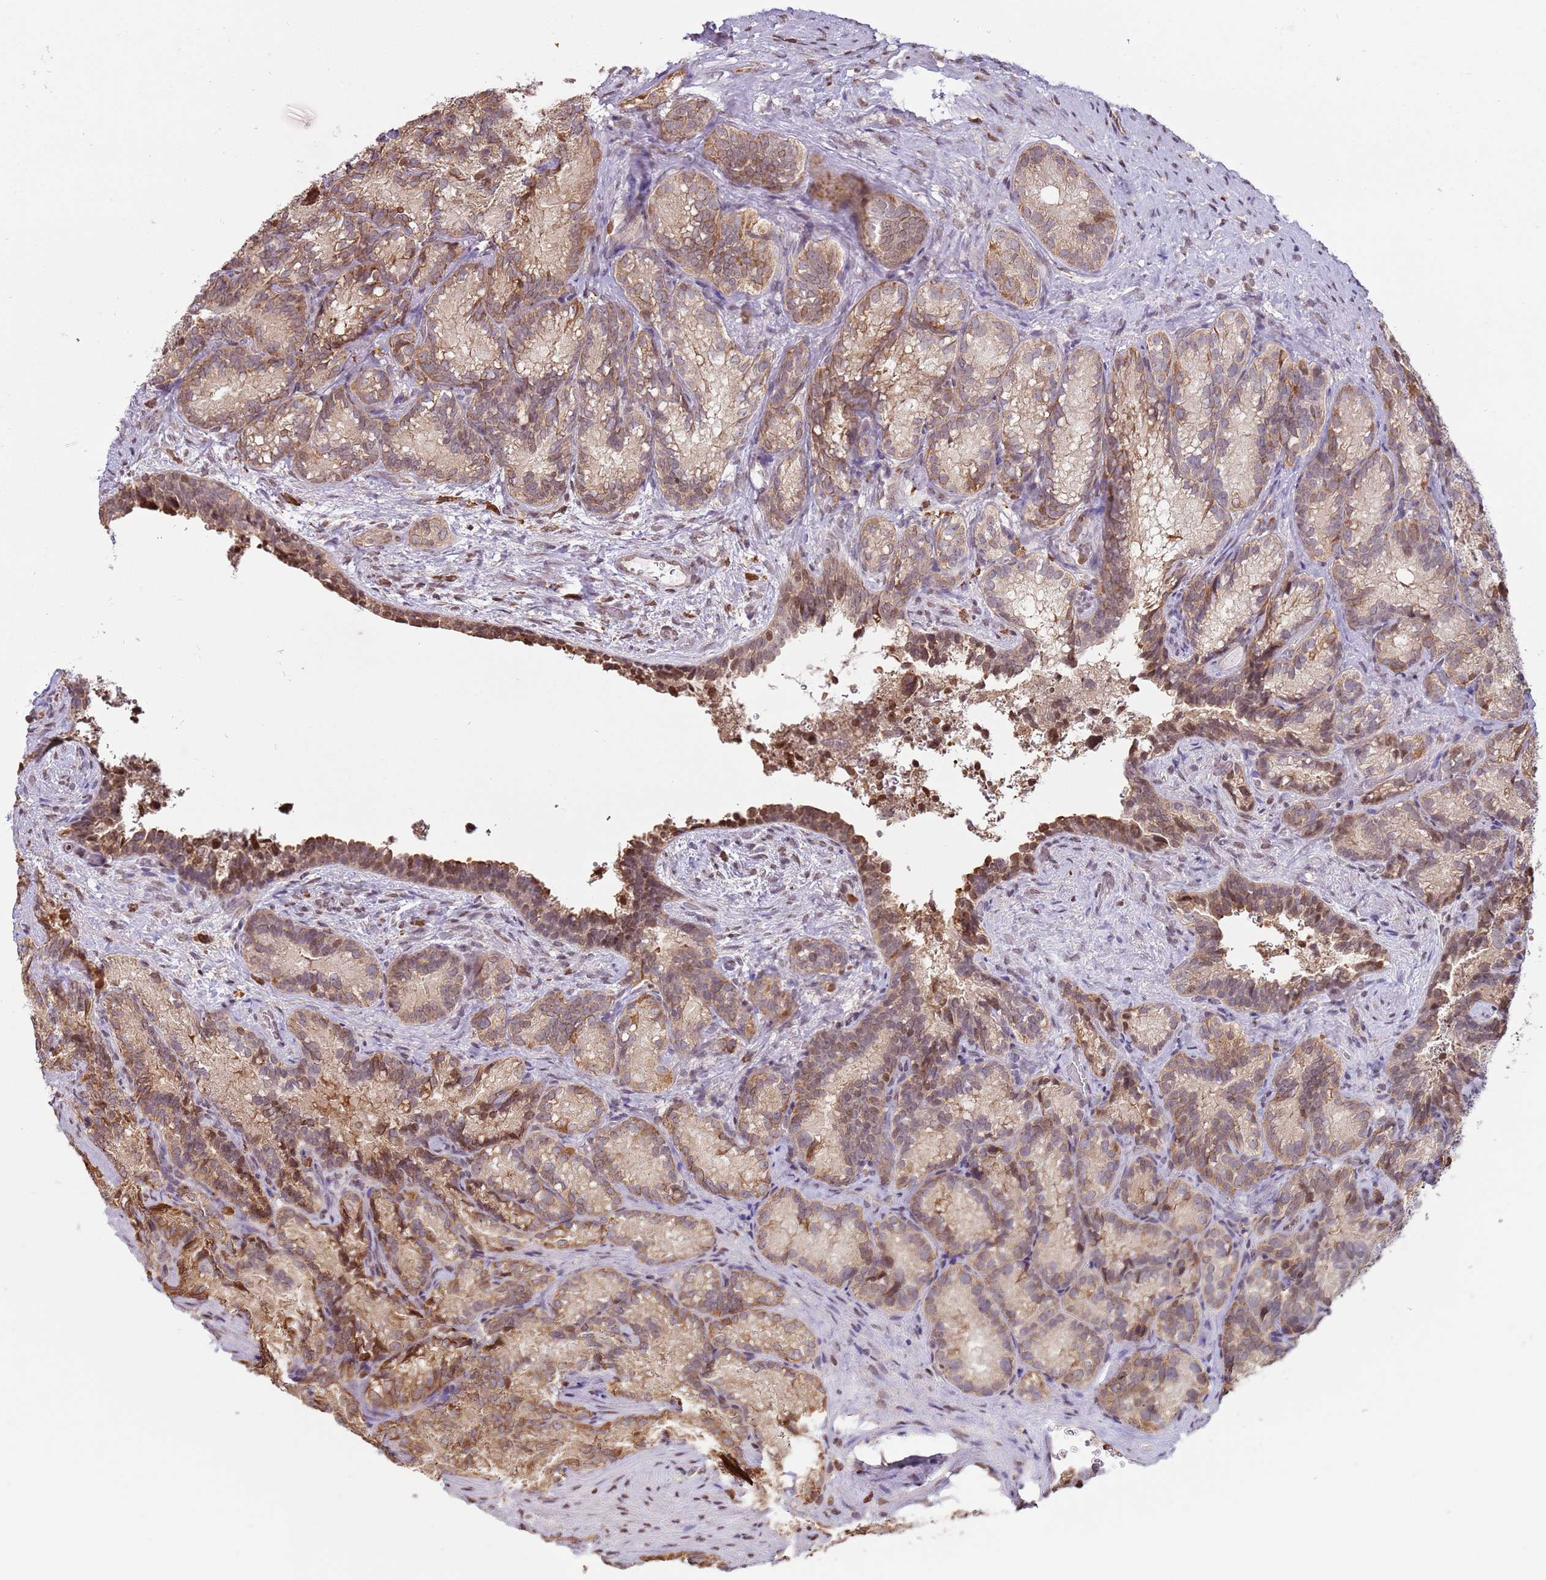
{"staining": {"intensity": "moderate", "quantity": ">75%", "location": "cytoplasmic/membranous"}, "tissue": "seminal vesicle", "cell_type": "Glandular cells", "image_type": "normal", "snomed": [{"axis": "morphology", "description": "Normal tissue, NOS"}, {"axis": "topography", "description": "Seminal veicle"}], "caption": "IHC of normal human seminal vesicle shows medium levels of moderate cytoplasmic/membranous expression in about >75% of glandular cells. The protein of interest is stained brown, and the nuclei are stained in blue (DAB (3,3'-diaminobenzidine) IHC with brightfield microscopy, high magnification).", "gene": "SCAF1", "patient": {"sex": "male", "age": 58}}